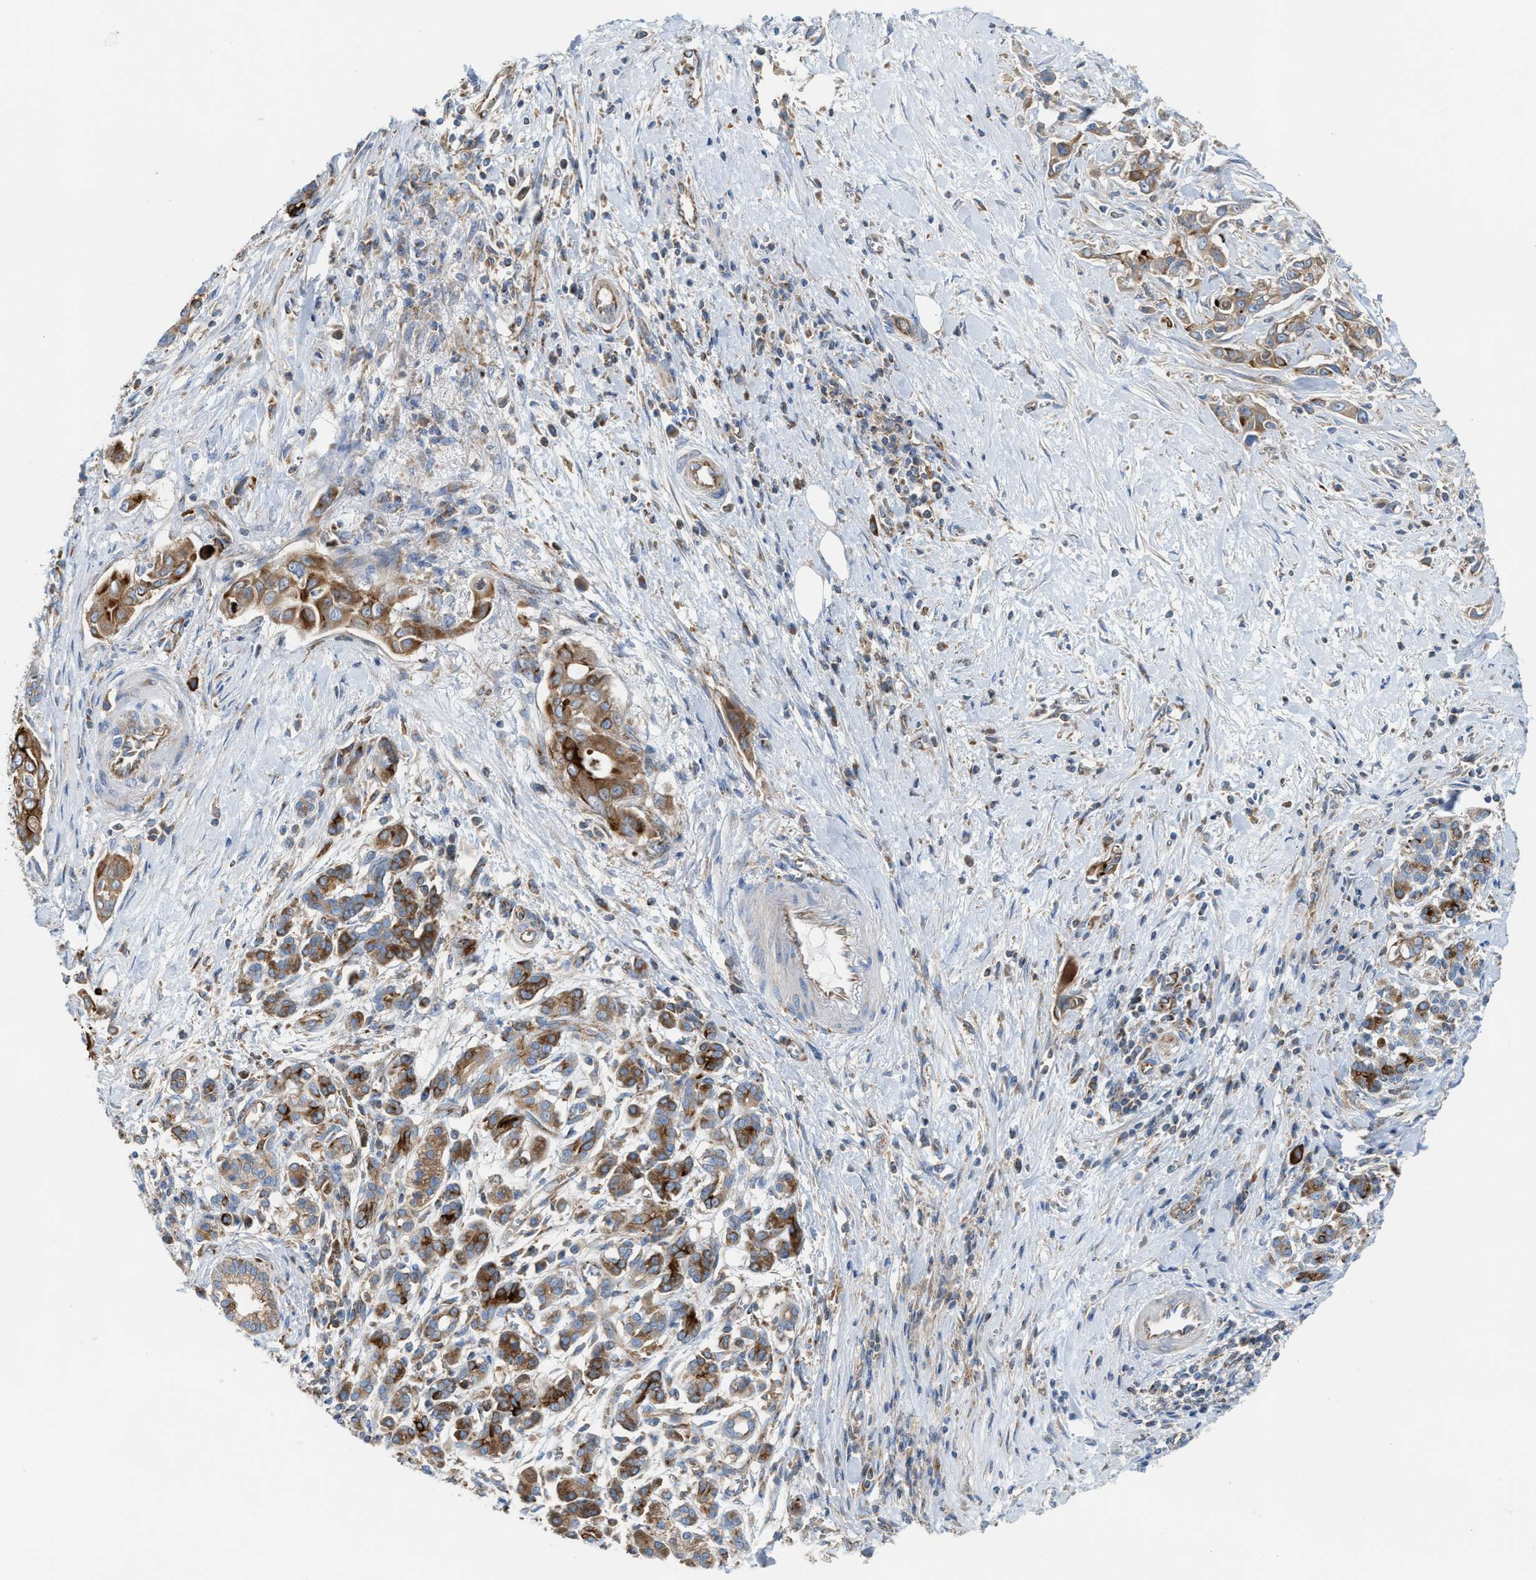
{"staining": {"intensity": "moderate", "quantity": ">75%", "location": "cytoplasmic/membranous"}, "tissue": "pancreatic cancer", "cell_type": "Tumor cells", "image_type": "cancer", "snomed": [{"axis": "morphology", "description": "Adenocarcinoma, NOS"}, {"axis": "topography", "description": "Pancreas"}], "caption": "Immunohistochemical staining of human pancreatic cancer (adenocarcinoma) shows medium levels of moderate cytoplasmic/membranous positivity in approximately >75% of tumor cells. (Stains: DAB in brown, nuclei in blue, Microscopy: brightfield microscopy at high magnification).", "gene": "TBC1D15", "patient": {"sex": "male", "age": 58}}